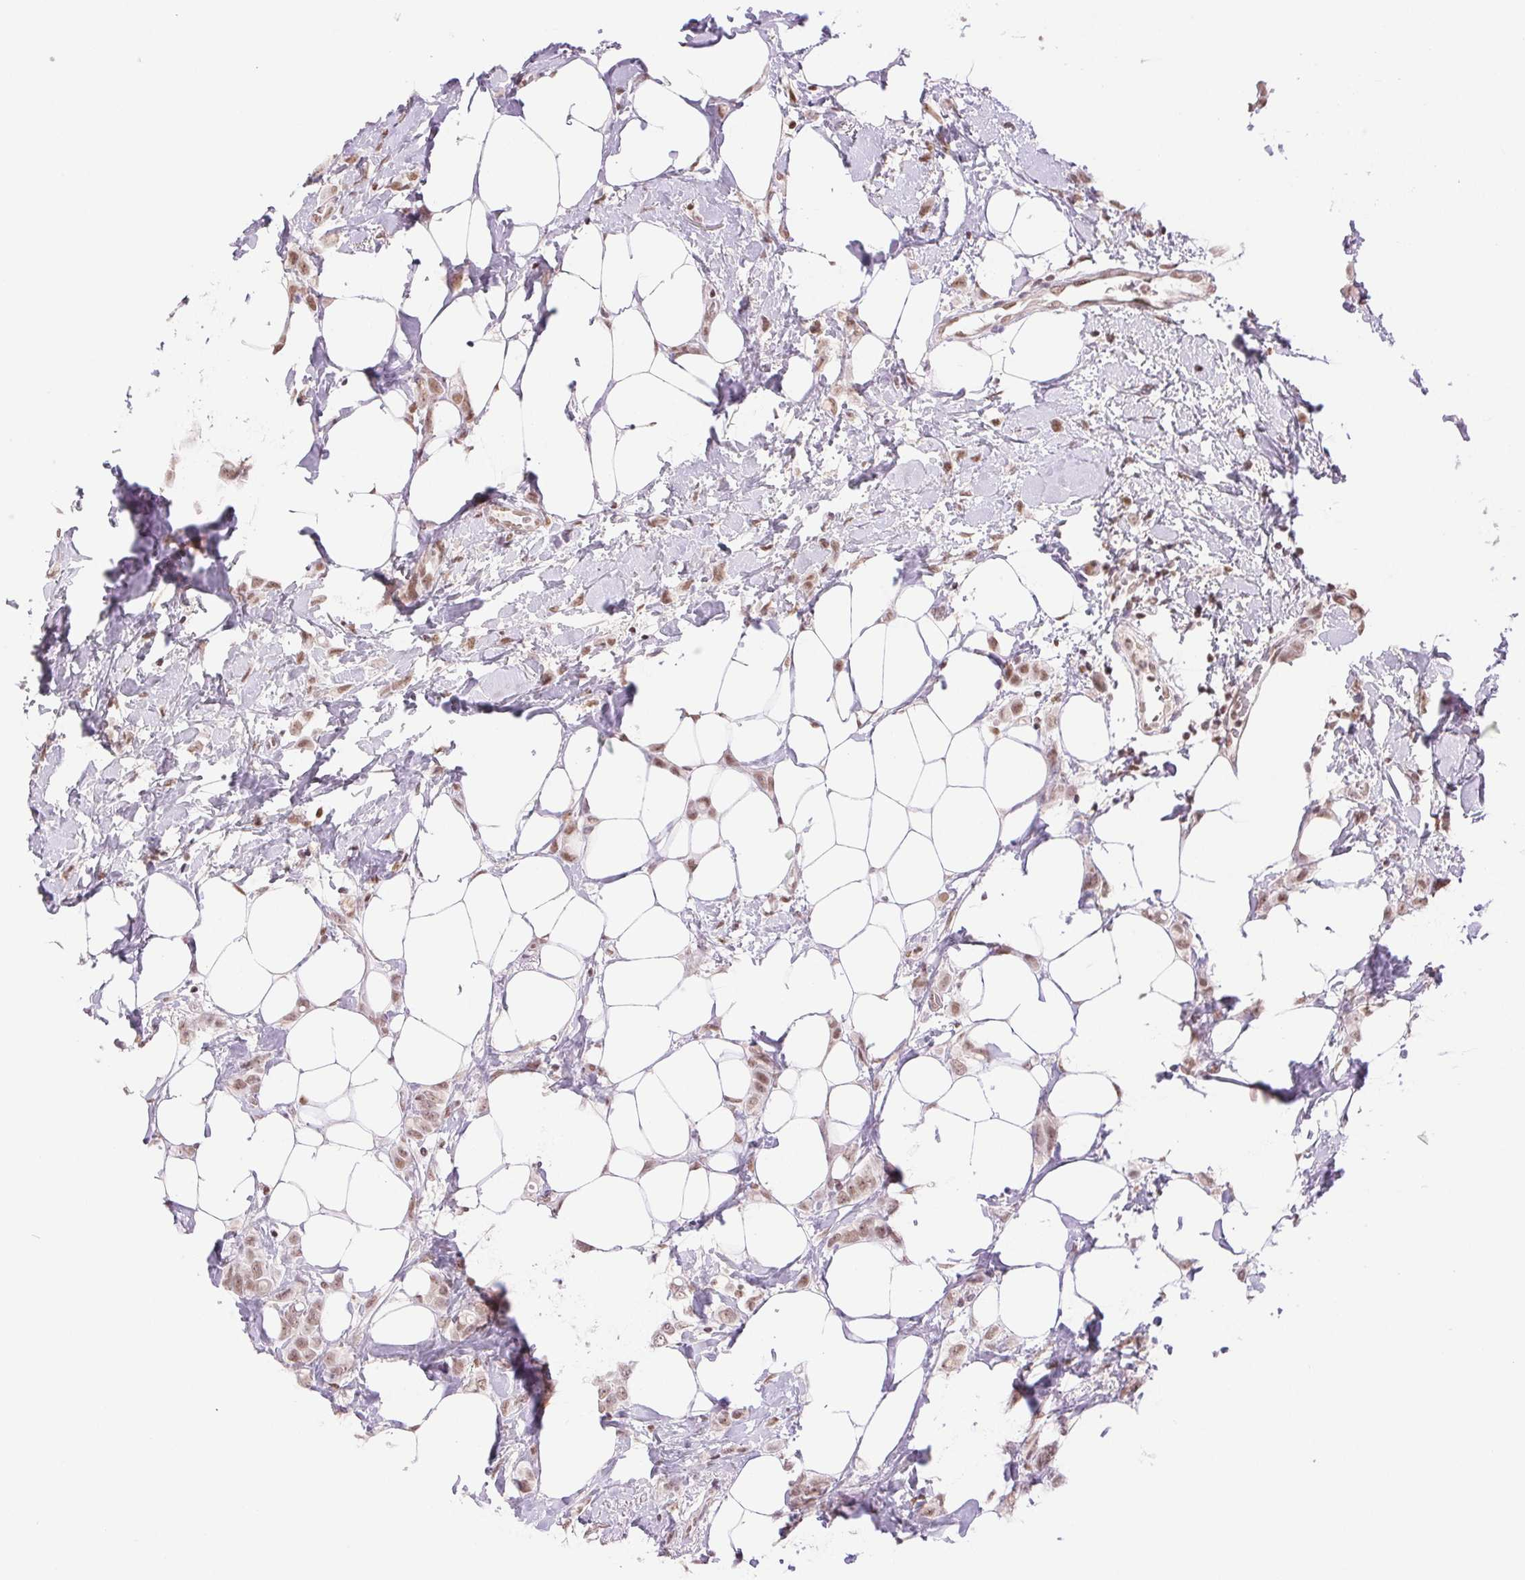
{"staining": {"intensity": "weak", "quantity": "25%-75%", "location": "nuclear"}, "tissue": "breast cancer", "cell_type": "Tumor cells", "image_type": "cancer", "snomed": [{"axis": "morphology", "description": "Lobular carcinoma"}, {"axis": "topography", "description": "Breast"}], "caption": "Protein expression analysis of breast lobular carcinoma demonstrates weak nuclear expression in about 25%-75% of tumor cells. The staining was performed using DAB, with brown indicating positive protein expression. Nuclei are stained blue with hematoxylin.", "gene": "RPRD1B", "patient": {"sex": "female", "age": 66}}